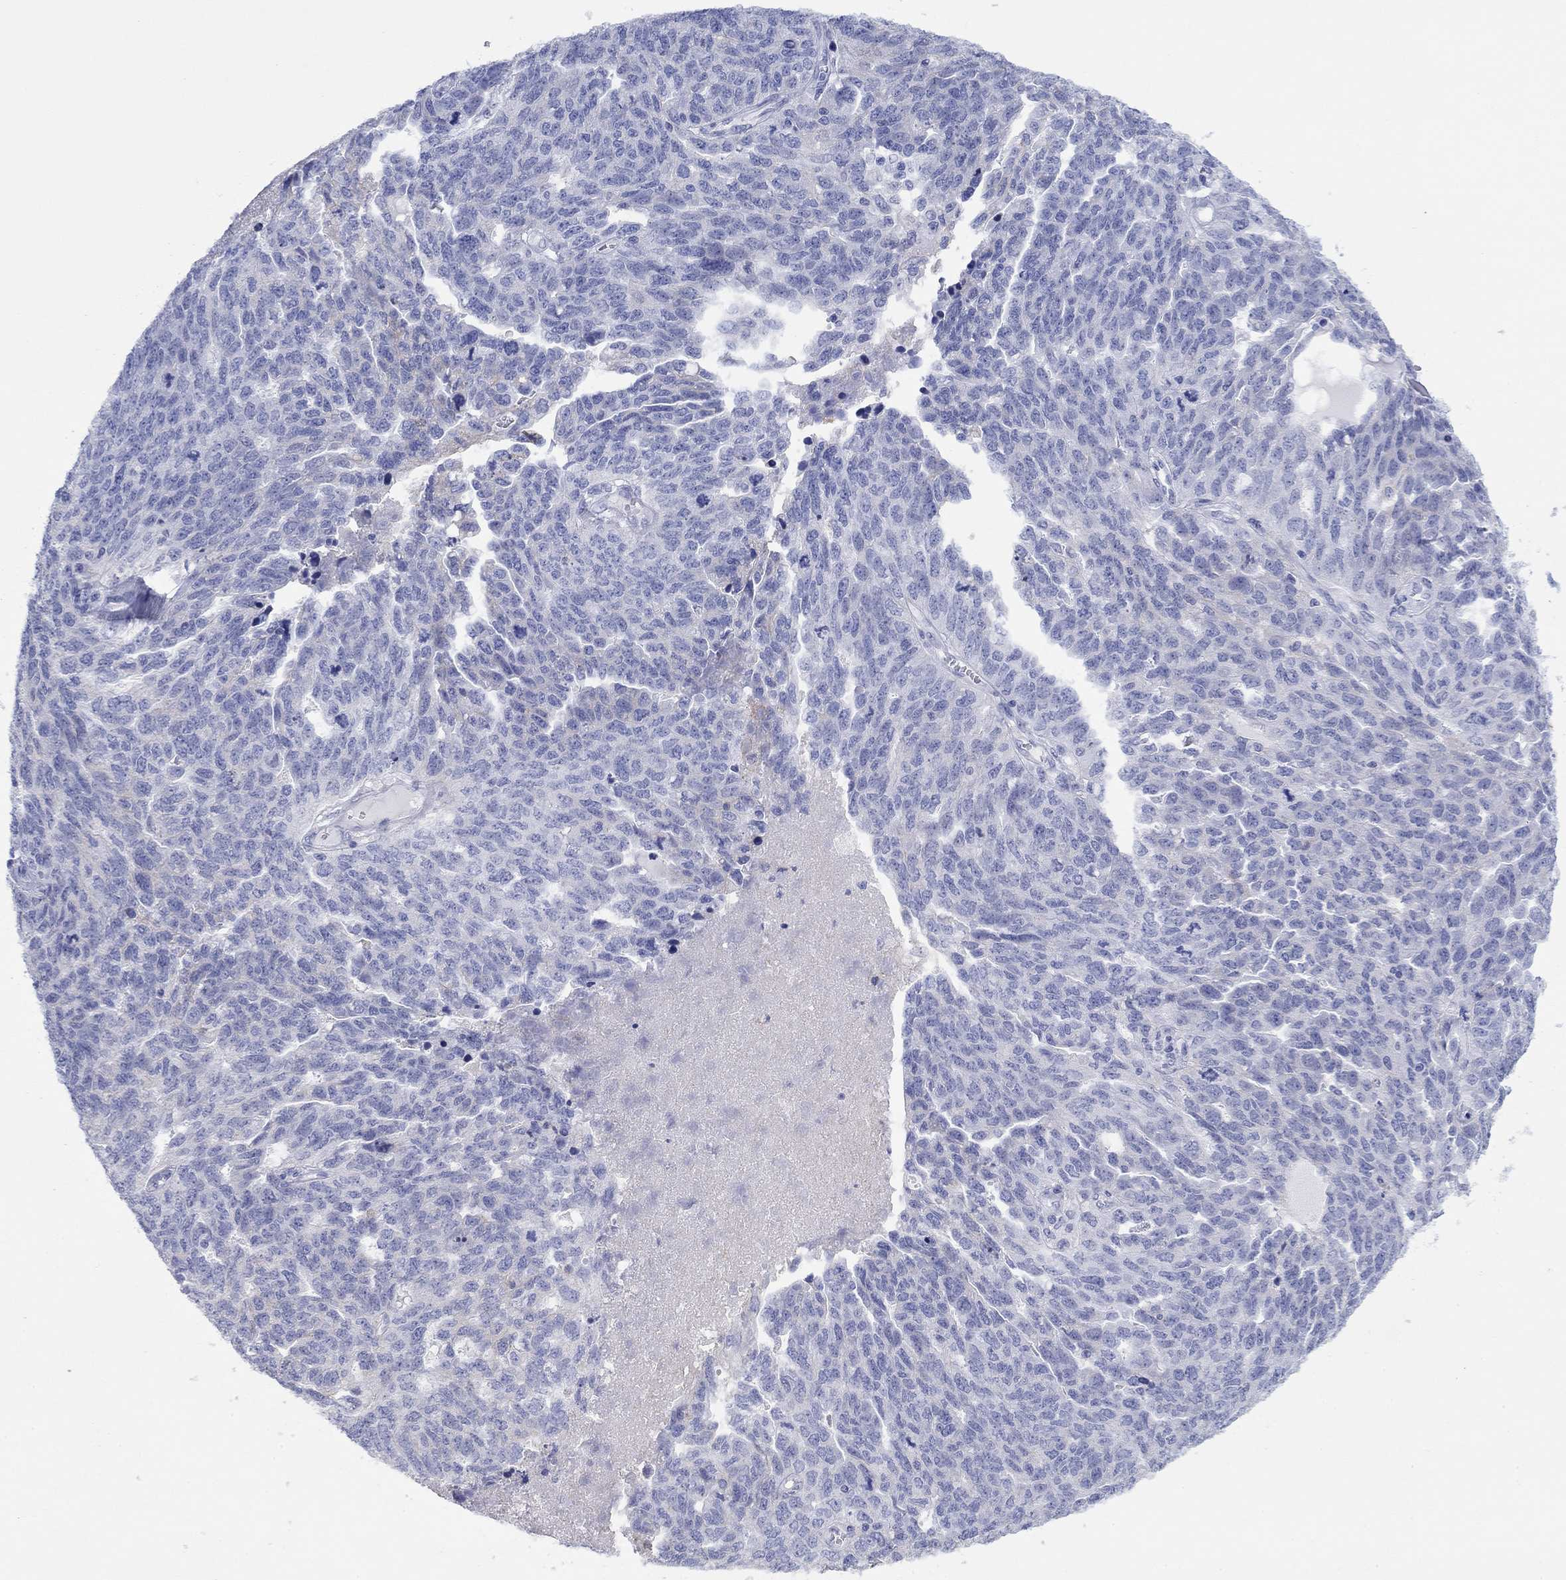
{"staining": {"intensity": "negative", "quantity": "none", "location": "none"}, "tissue": "ovarian cancer", "cell_type": "Tumor cells", "image_type": "cancer", "snomed": [{"axis": "morphology", "description": "Cystadenocarcinoma, serous, NOS"}, {"axis": "topography", "description": "Ovary"}], "caption": "This is an IHC micrograph of ovarian serous cystadenocarcinoma. There is no staining in tumor cells.", "gene": "ATP1B1", "patient": {"sex": "female", "age": 71}}